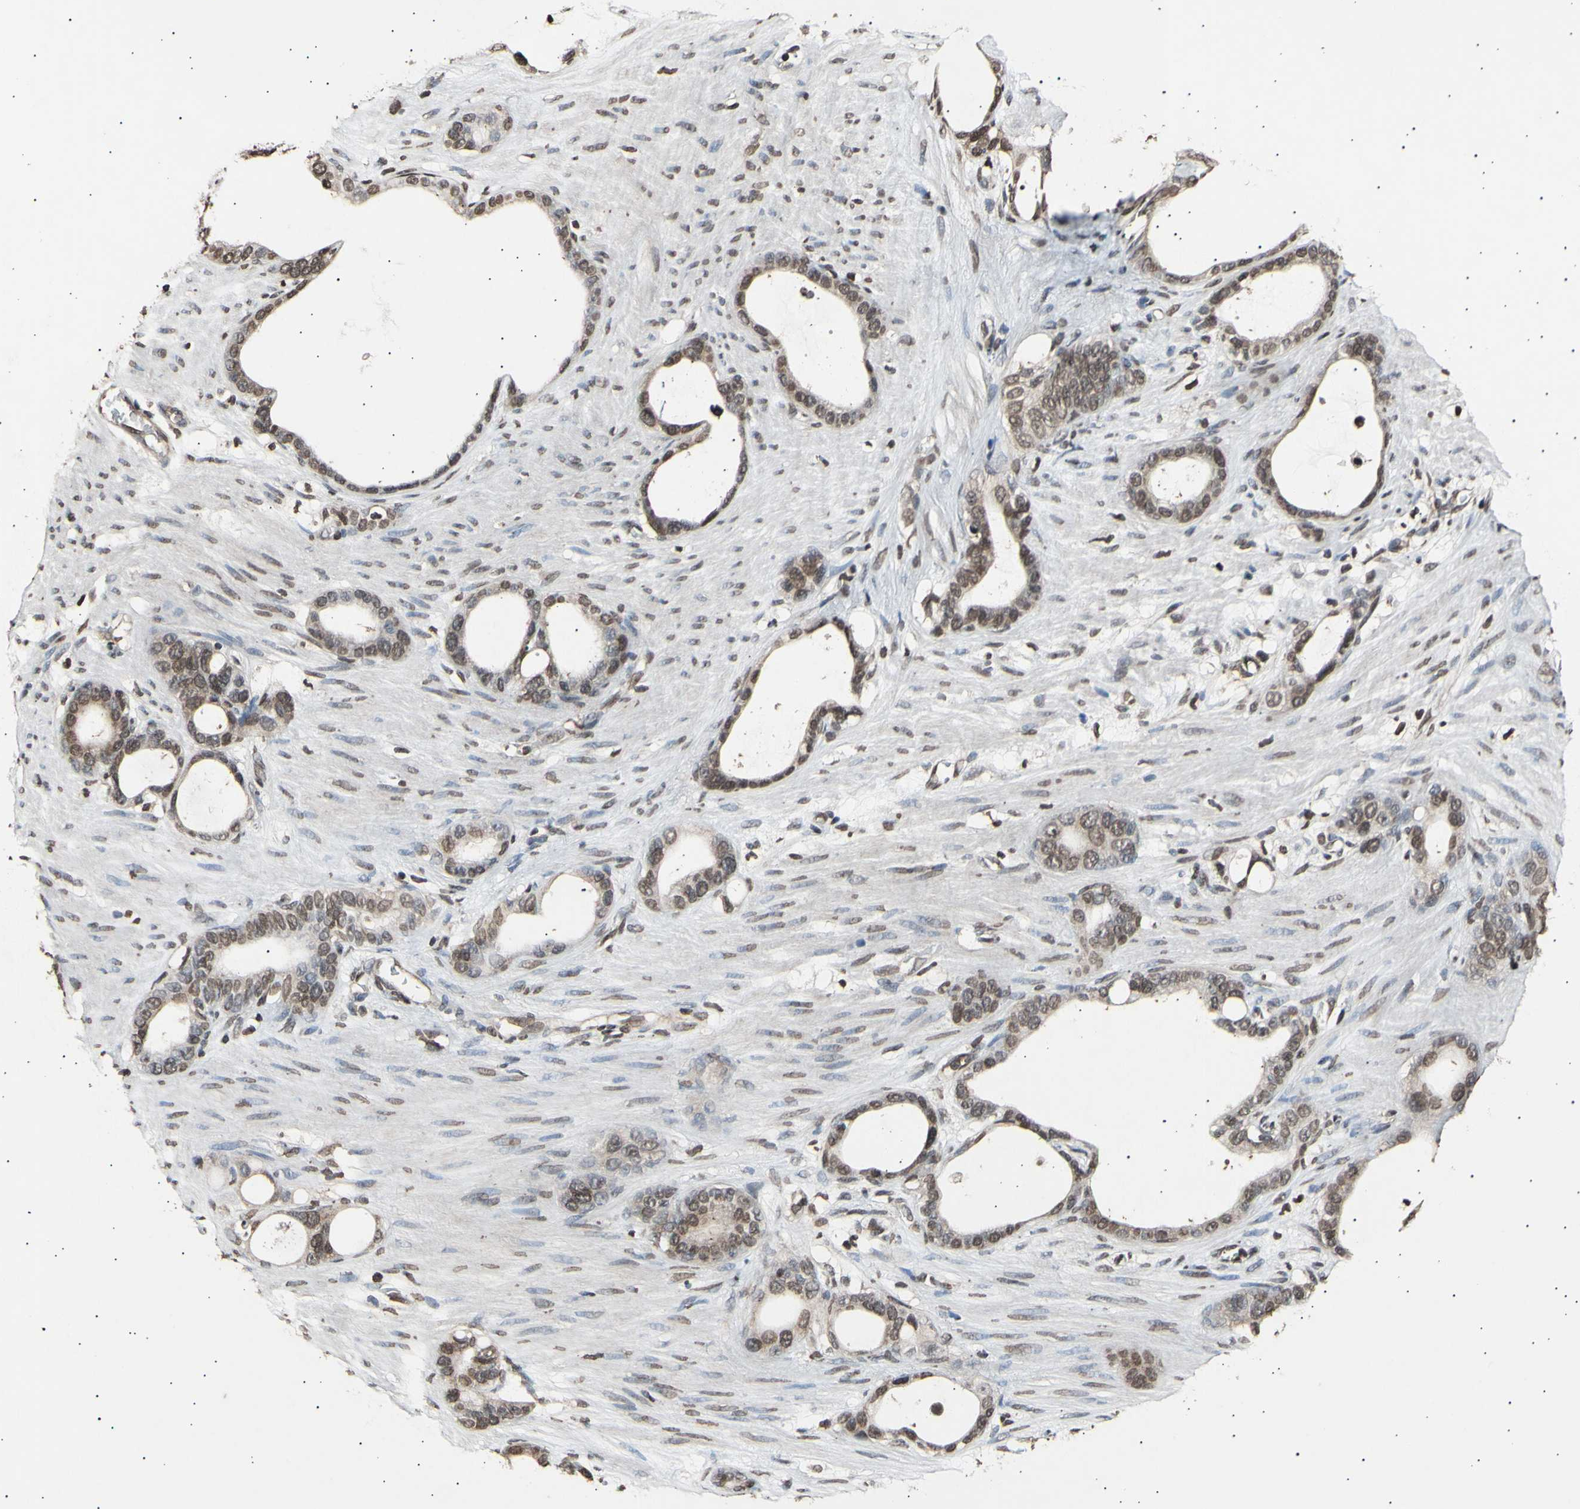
{"staining": {"intensity": "moderate", "quantity": ">75%", "location": "nuclear"}, "tissue": "stomach cancer", "cell_type": "Tumor cells", "image_type": "cancer", "snomed": [{"axis": "morphology", "description": "Adenocarcinoma, NOS"}, {"axis": "topography", "description": "Stomach"}], "caption": "The photomicrograph exhibits immunohistochemical staining of stomach cancer (adenocarcinoma). There is moderate nuclear expression is identified in about >75% of tumor cells.", "gene": "ANAPC7", "patient": {"sex": "female", "age": 75}}